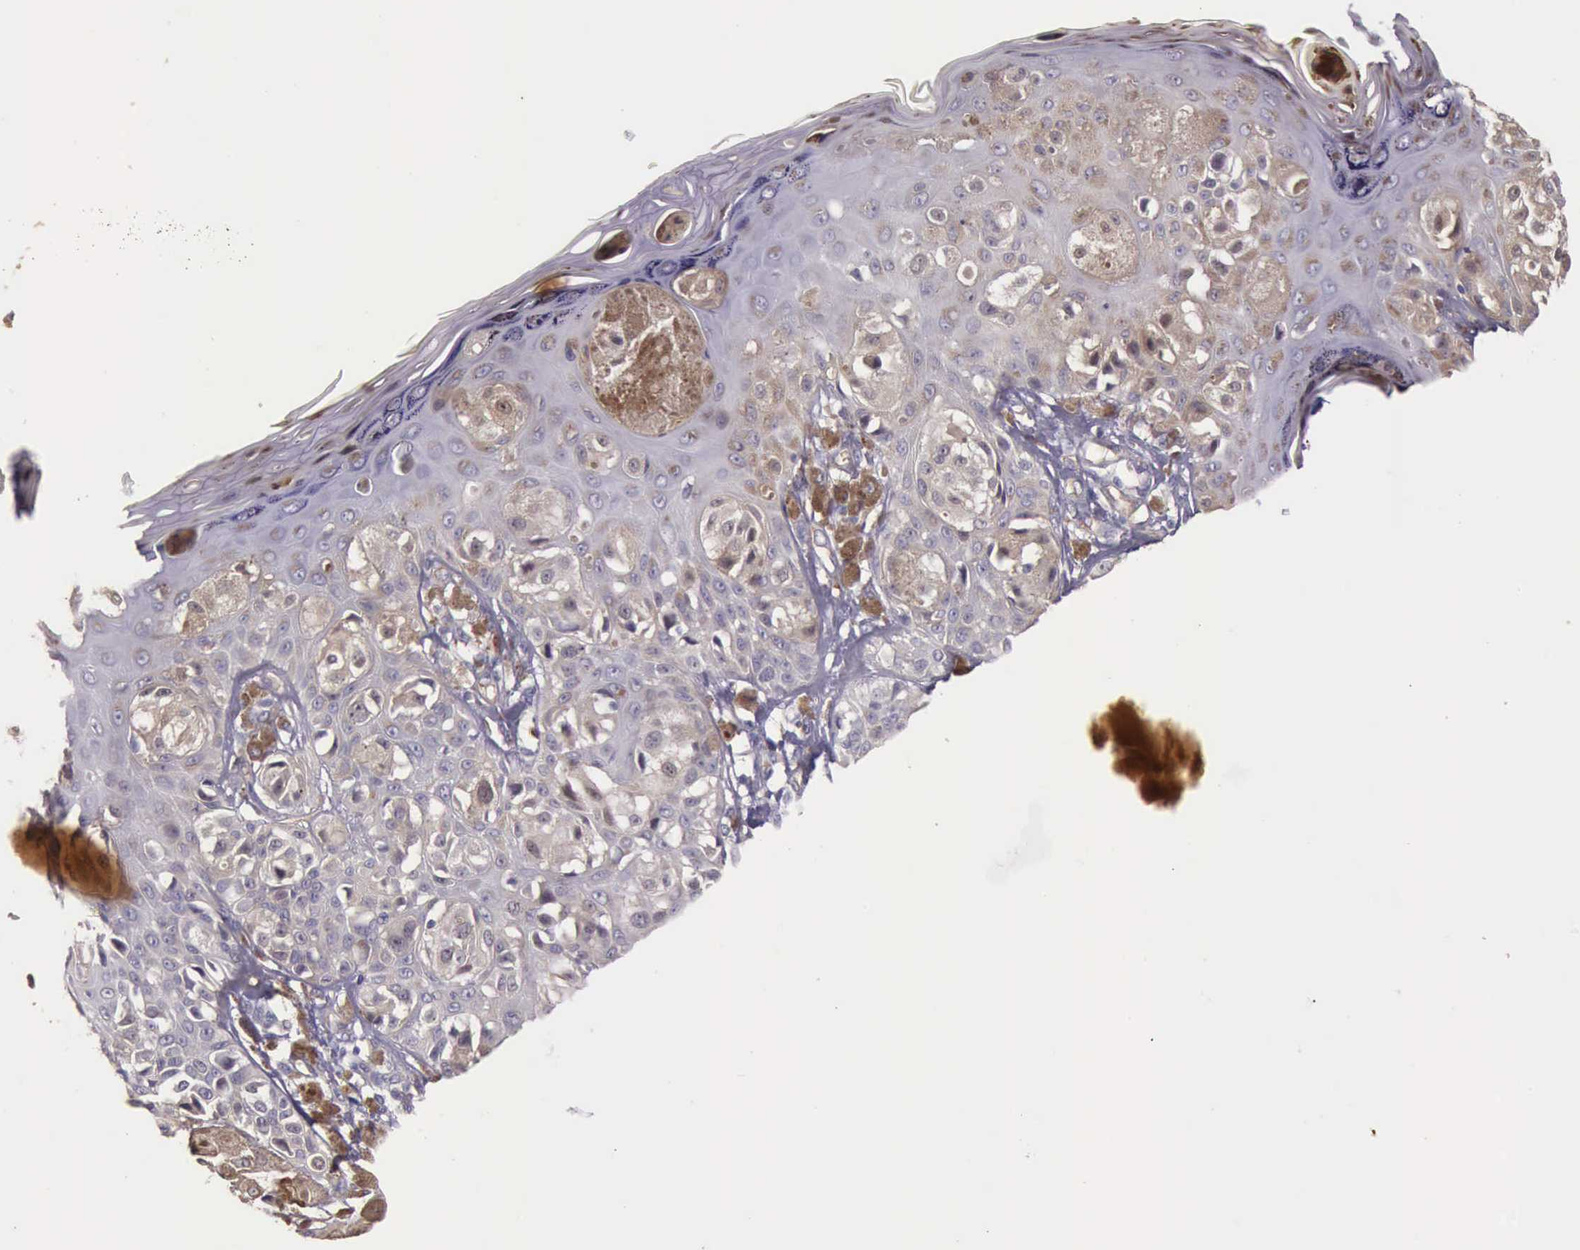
{"staining": {"intensity": "moderate", "quantity": ">75%", "location": "cytoplasmic/membranous,nuclear"}, "tissue": "melanoma", "cell_type": "Tumor cells", "image_type": "cancer", "snomed": [{"axis": "morphology", "description": "Malignant melanoma, NOS"}, {"axis": "topography", "description": "Skin"}], "caption": "Protein staining of melanoma tissue shows moderate cytoplasmic/membranous and nuclear staining in approximately >75% of tumor cells. (DAB (3,3'-diaminobenzidine) IHC with brightfield microscopy, high magnification).", "gene": "TCEANC", "patient": {"sex": "female", "age": 55}}